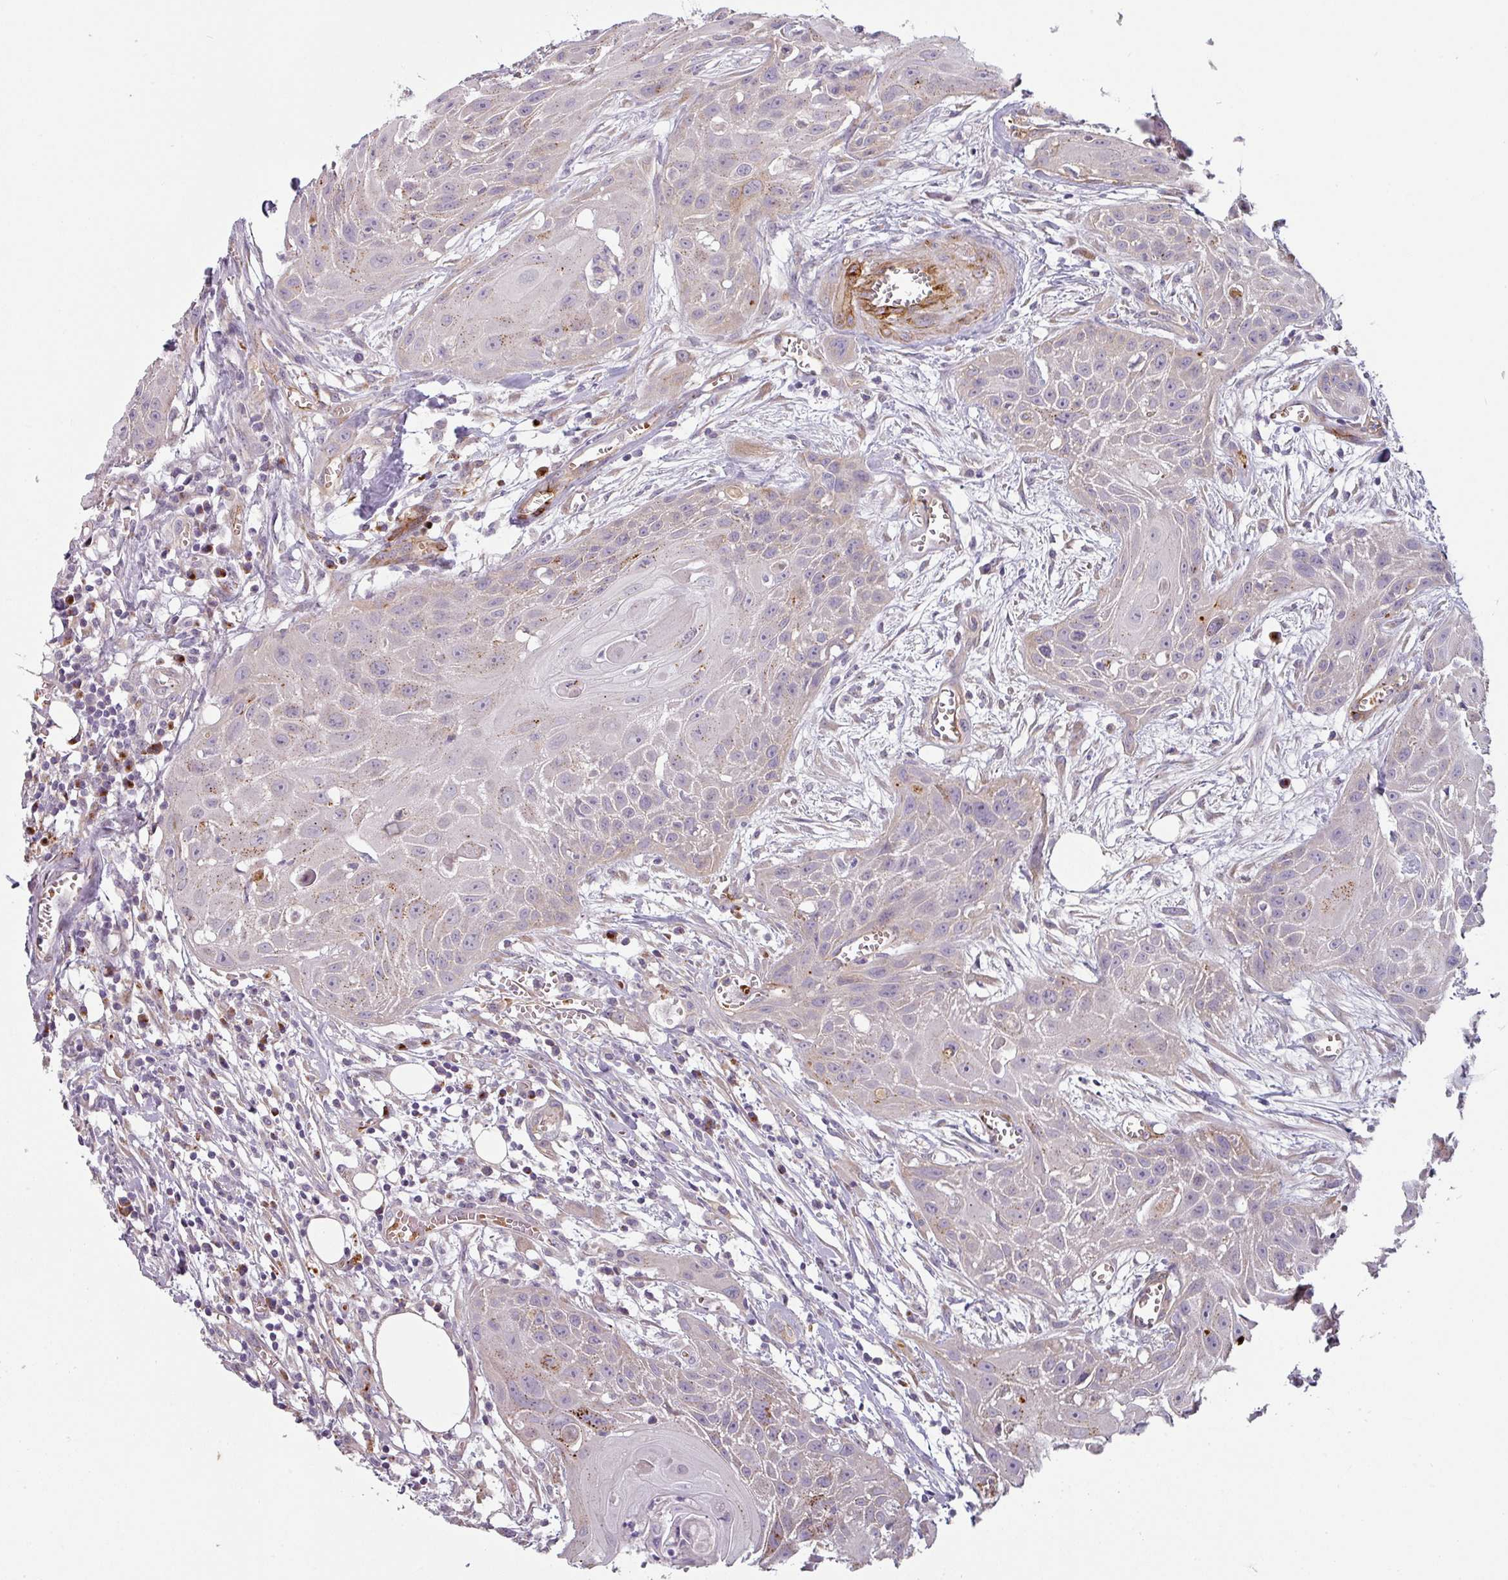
{"staining": {"intensity": "weak", "quantity": "<25%", "location": "cytoplasmic/membranous"}, "tissue": "head and neck cancer", "cell_type": "Tumor cells", "image_type": "cancer", "snomed": [{"axis": "morphology", "description": "Squamous cell carcinoma, NOS"}, {"axis": "topography", "description": "Lymph node"}, {"axis": "topography", "description": "Salivary gland"}, {"axis": "topography", "description": "Head-Neck"}], "caption": "Immunohistochemistry micrograph of human head and neck cancer stained for a protein (brown), which displays no staining in tumor cells.", "gene": "PRODH2", "patient": {"sex": "female", "age": 74}}